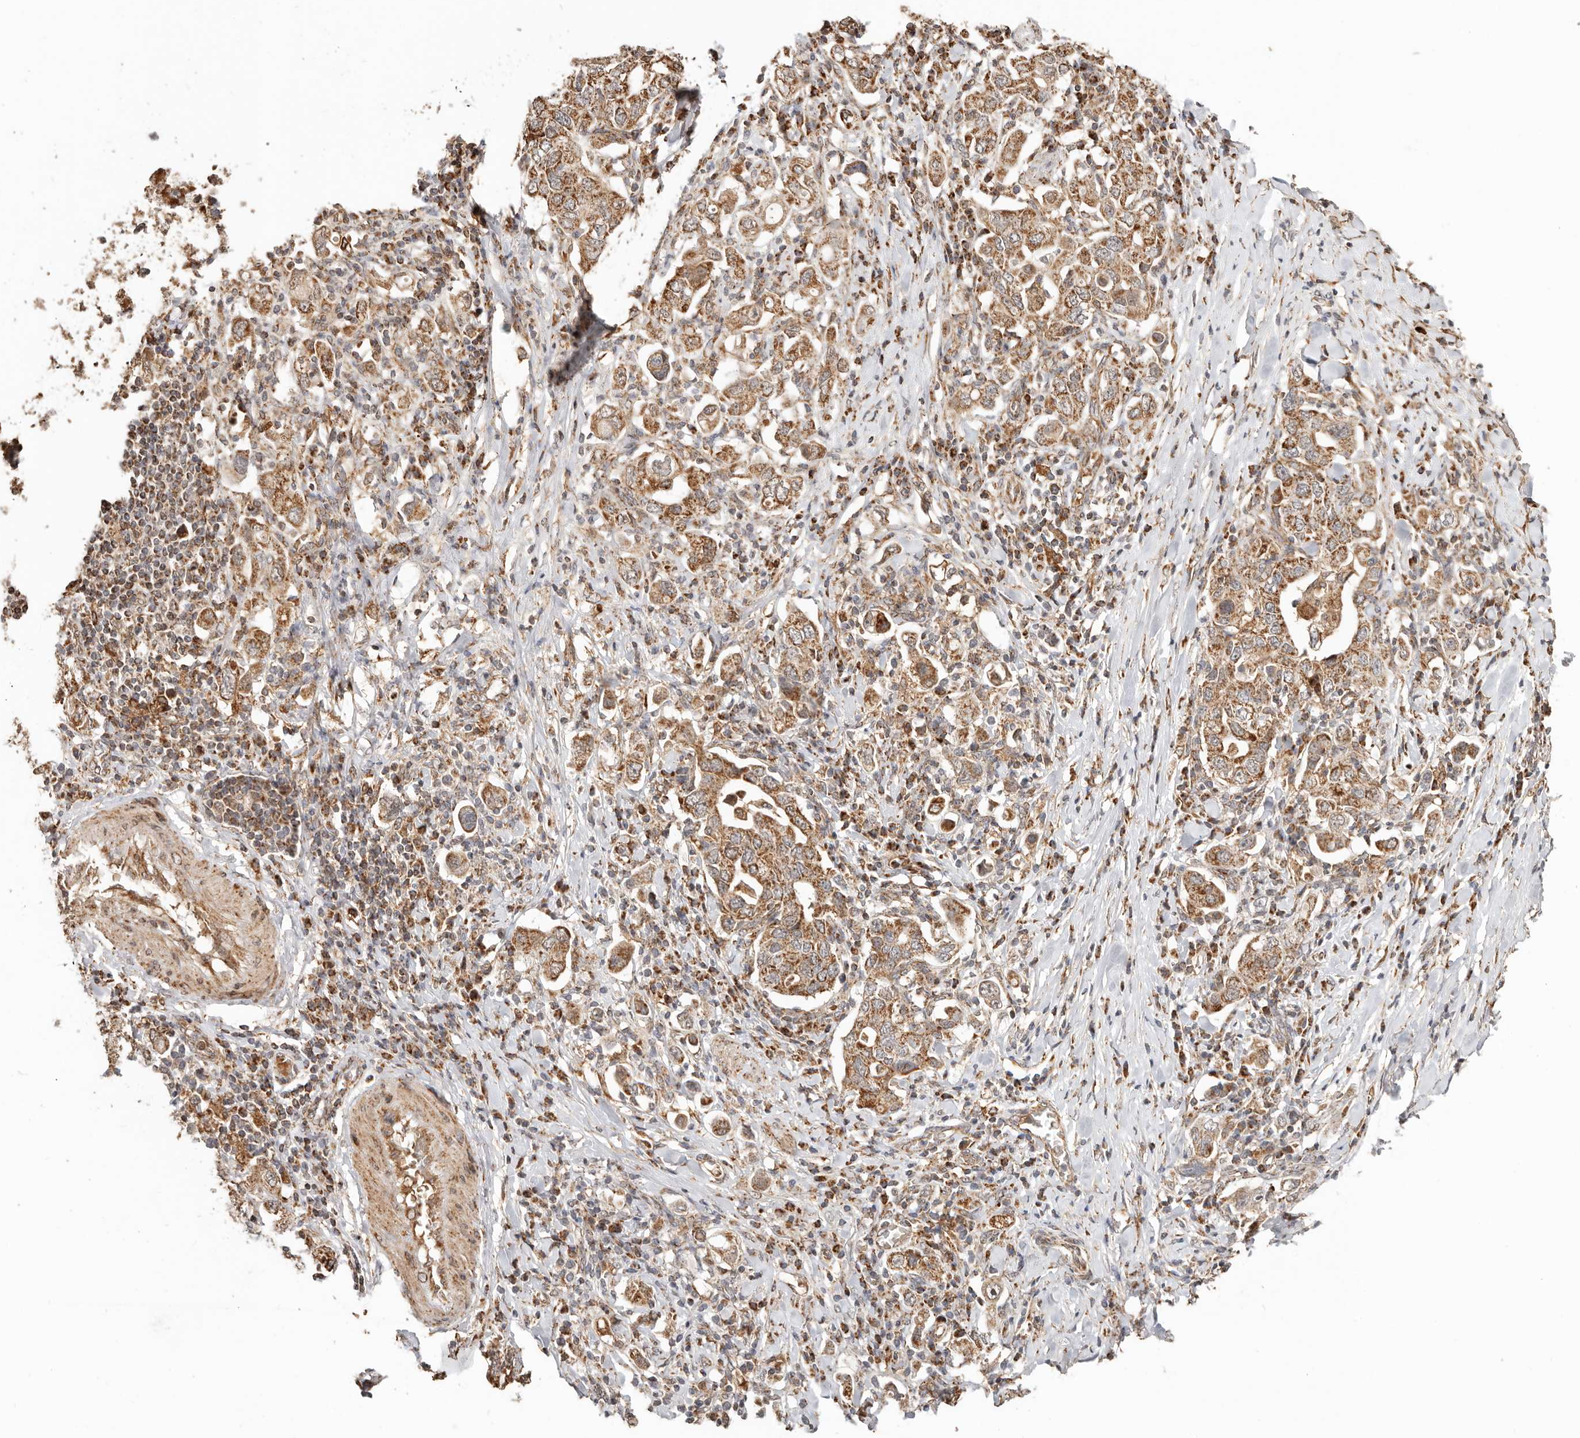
{"staining": {"intensity": "moderate", "quantity": ">75%", "location": "cytoplasmic/membranous"}, "tissue": "stomach cancer", "cell_type": "Tumor cells", "image_type": "cancer", "snomed": [{"axis": "morphology", "description": "Adenocarcinoma, NOS"}, {"axis": "topography", "description": "Stomach, upper"}], "caption": "Stomach cancer stained with immunohistochemistry (IHC) shows moderate cytoplasmic/membranous staining in approximately >75% of tumor cells.", "gene": "NDUFB11", "patient": {"sex": "male", "age": 62}}